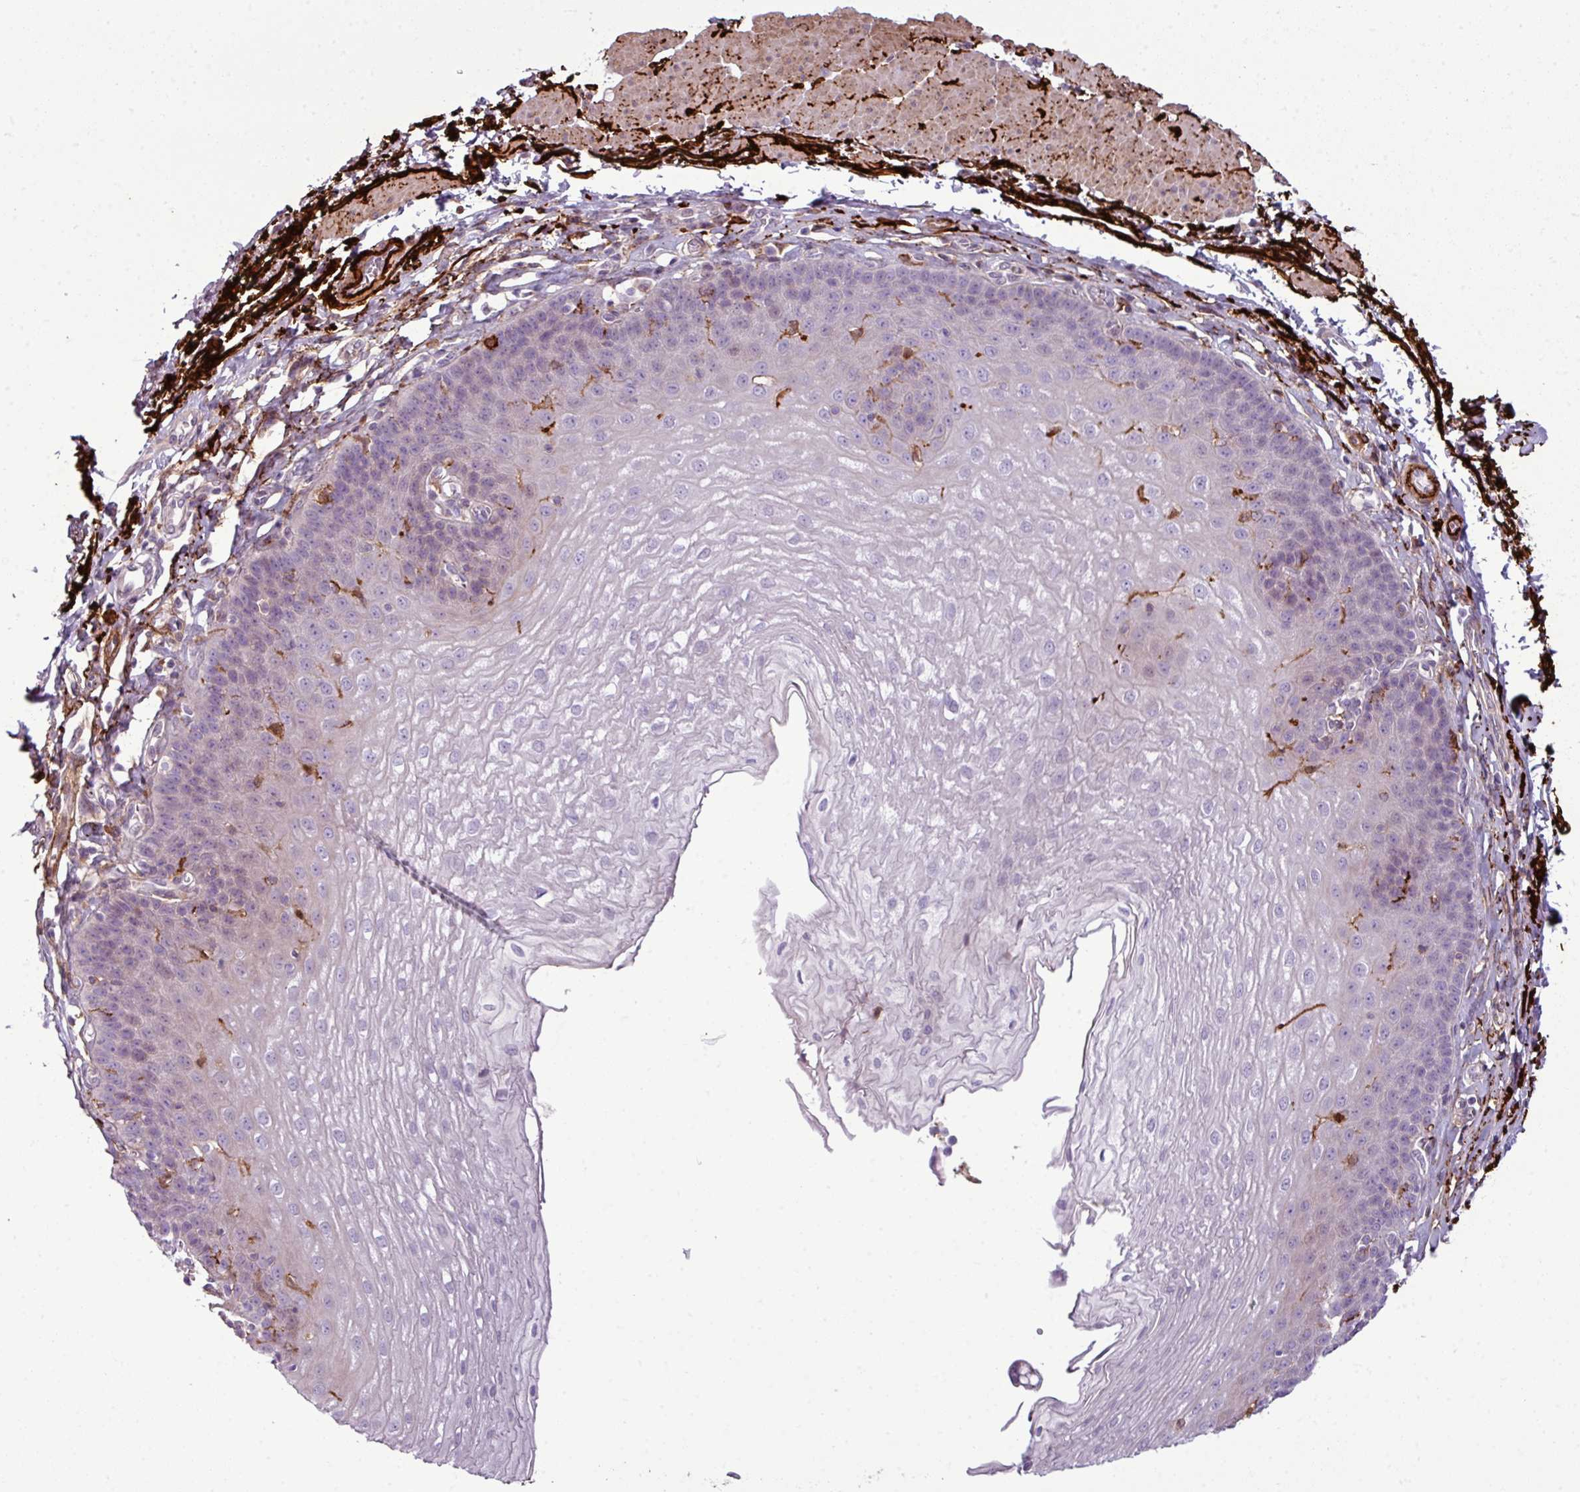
{"staining": {"intensity": "negative", "quantity": "none", "location": "none"}, "tissue": "esophagus", "cell_type": "Squamous epithelial cells", "image_type": "normal", "snomed": [{"axis": "morphology", "description": "Normal tissue, NOS"}, {"axis": "topography", "description": "Esophagus"}], "caption": "Squamous epithelial cells are negative for brown protein staining in benign esophagus. The staining is performed using DAB brown chromogen with nuclei counter-stained in using hematoxylin.", "gene": "COL8A1", "patient": {"sex": "female", "age": 81}}